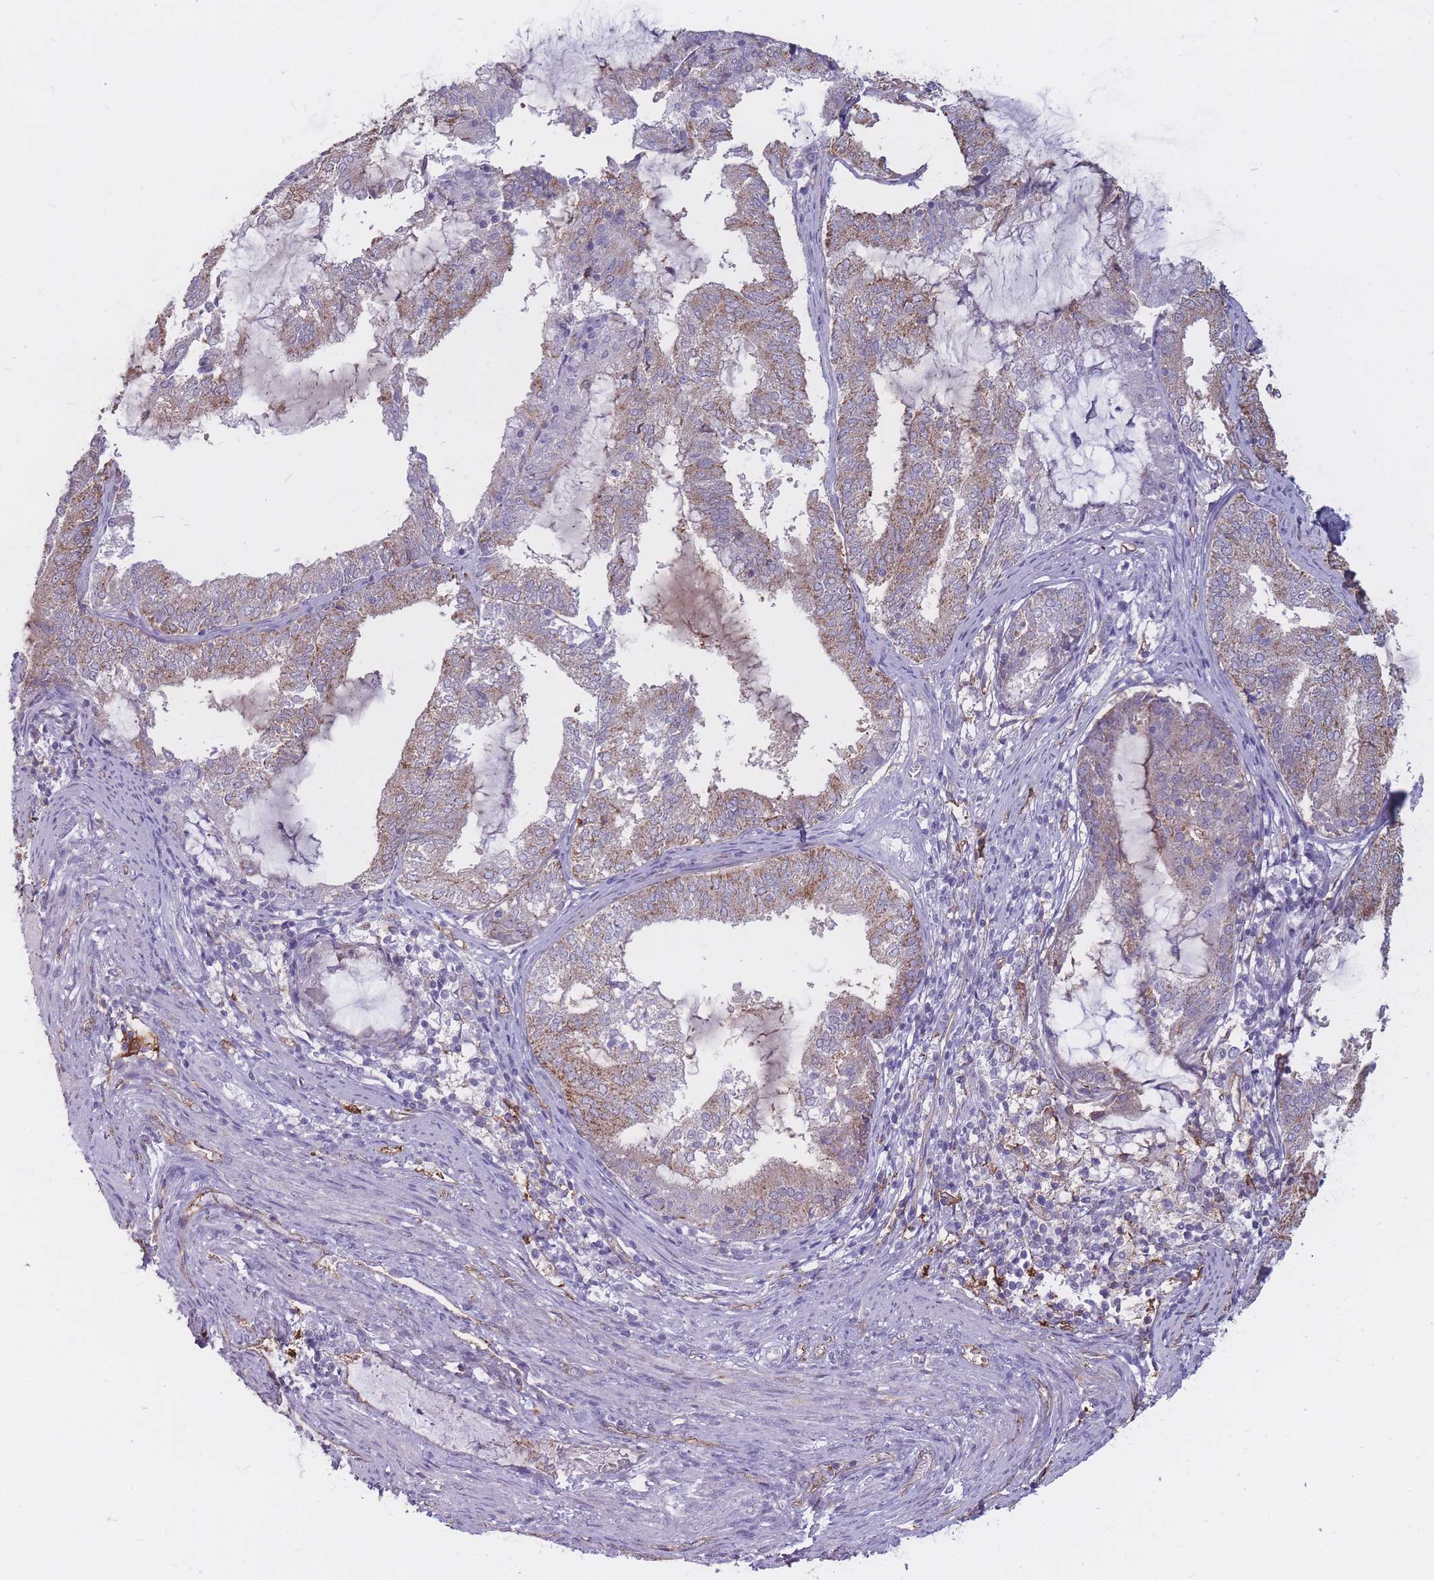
{"staining": {"intensity": "moderate", "quantity": ">75%", "location": "cytoplasmic/membranous"}, "tissue": "endometrial cancer", "cell_type": "Tumor cells", "image_type": "cancer", "snomed": [{"axis": "morphology", "description": "Adenocarcinoma, NOS"}, {"axis": "topography", "description": "Endometrium"}], "caption": "An IHC photomicrograph of tumor tissue is shown. Protein staining in brown labels moderate cytoplasmic/membranous positivity in adenocarcinoma (endometrial) within tumor cells.", "gene": "GNA11", "patient": {"sex": "female", "age": 81}}